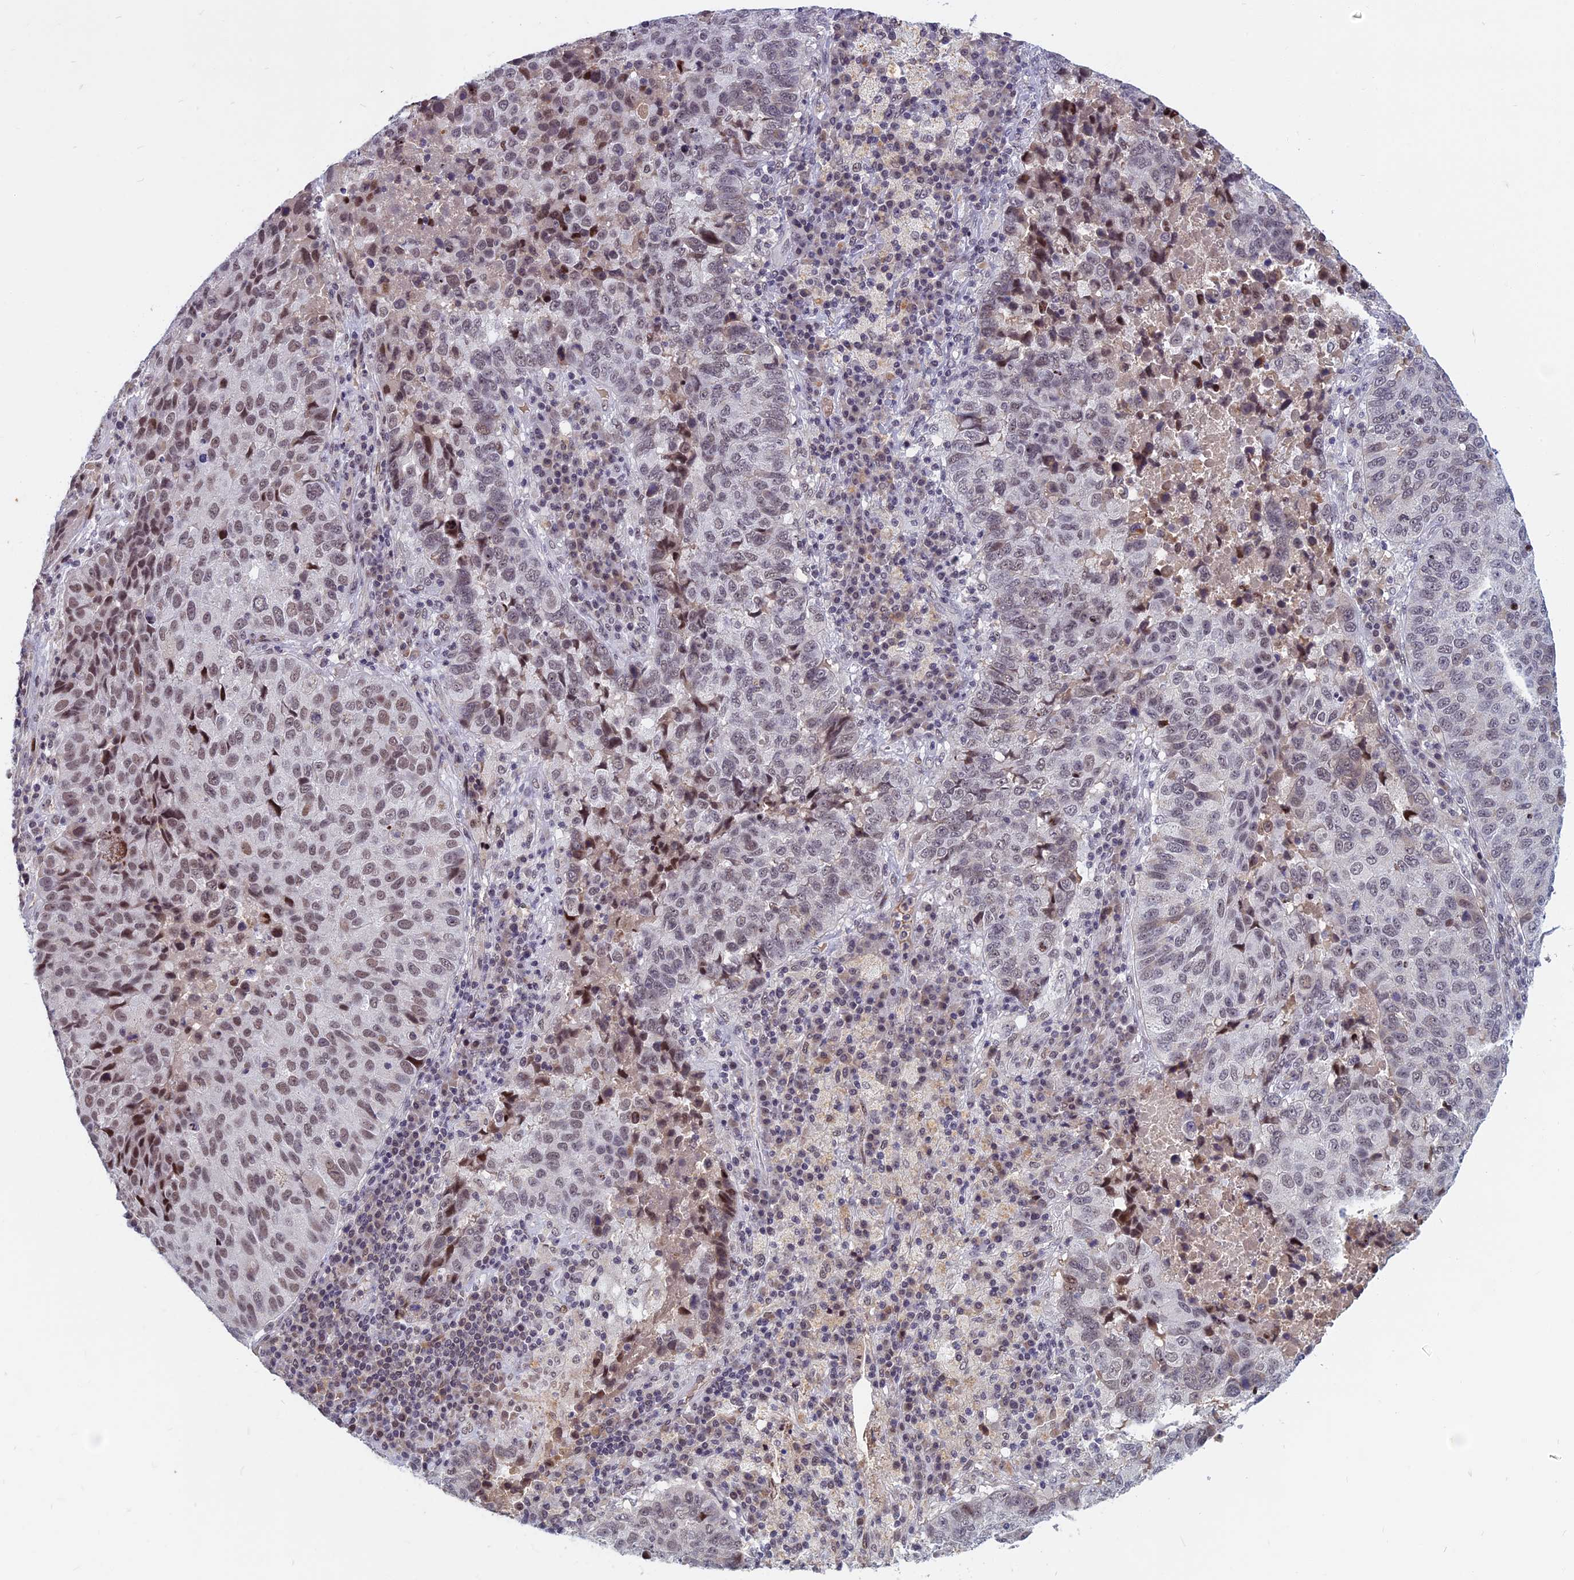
{"staining": {"intensity": "moderate", "quantity": "<25%", "location": "nuclear"}, "tissue": "lung cancer", "cell_type": "Tumor cells", "image_type": "cancer", "snomed": [{"axis": "morphology", "description": "Squamous cell carcinoma, NOS"}, {"axis": "topography", "description": "Lung"}], "caption": "The image displays immunohistochemical staining of squamous cell carcinoma (lung). There is moderate nuclear positivity is identified in about <25% of tumor cells.", "gene": "CDC7", "patient": {"sex": "male", "age": 73}}